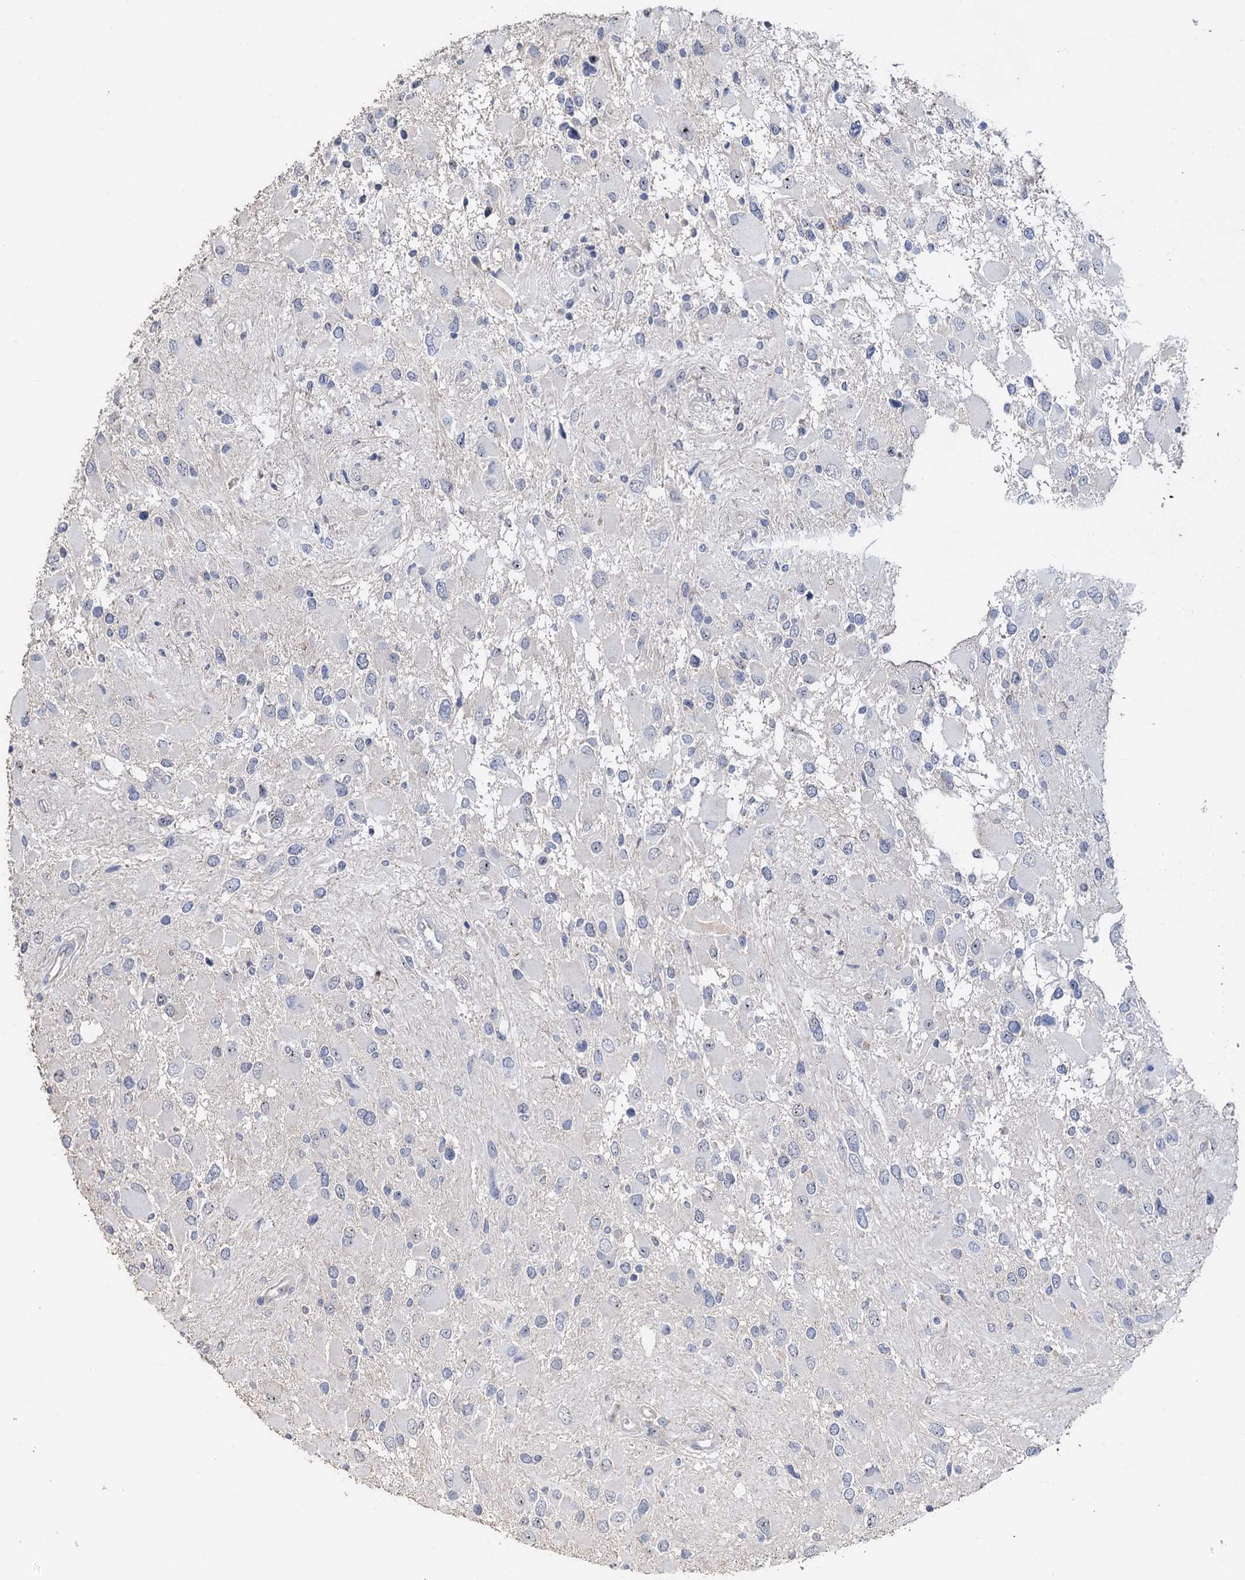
{"staining": {"intensity": "negative", "quantity": "none", "location": "none"}, "tissue": "glioma", "cell_type": "Tumor cells", "image_type": "cancer", "snomed": [{"axis": "morphology", "description": "Glioma, malignant, High grade"}, {"axis": "topography", "description": "Brain"}], "caption": "Photomicrograph shows no significant protein positivity in tumor cells of malignant glioma (high-grade). (DAB immunohistochemistry (IHC) with hematoxylin counter stain).", "gene": "C2CD3", "patient": {"sex": "male", "age": 53}}